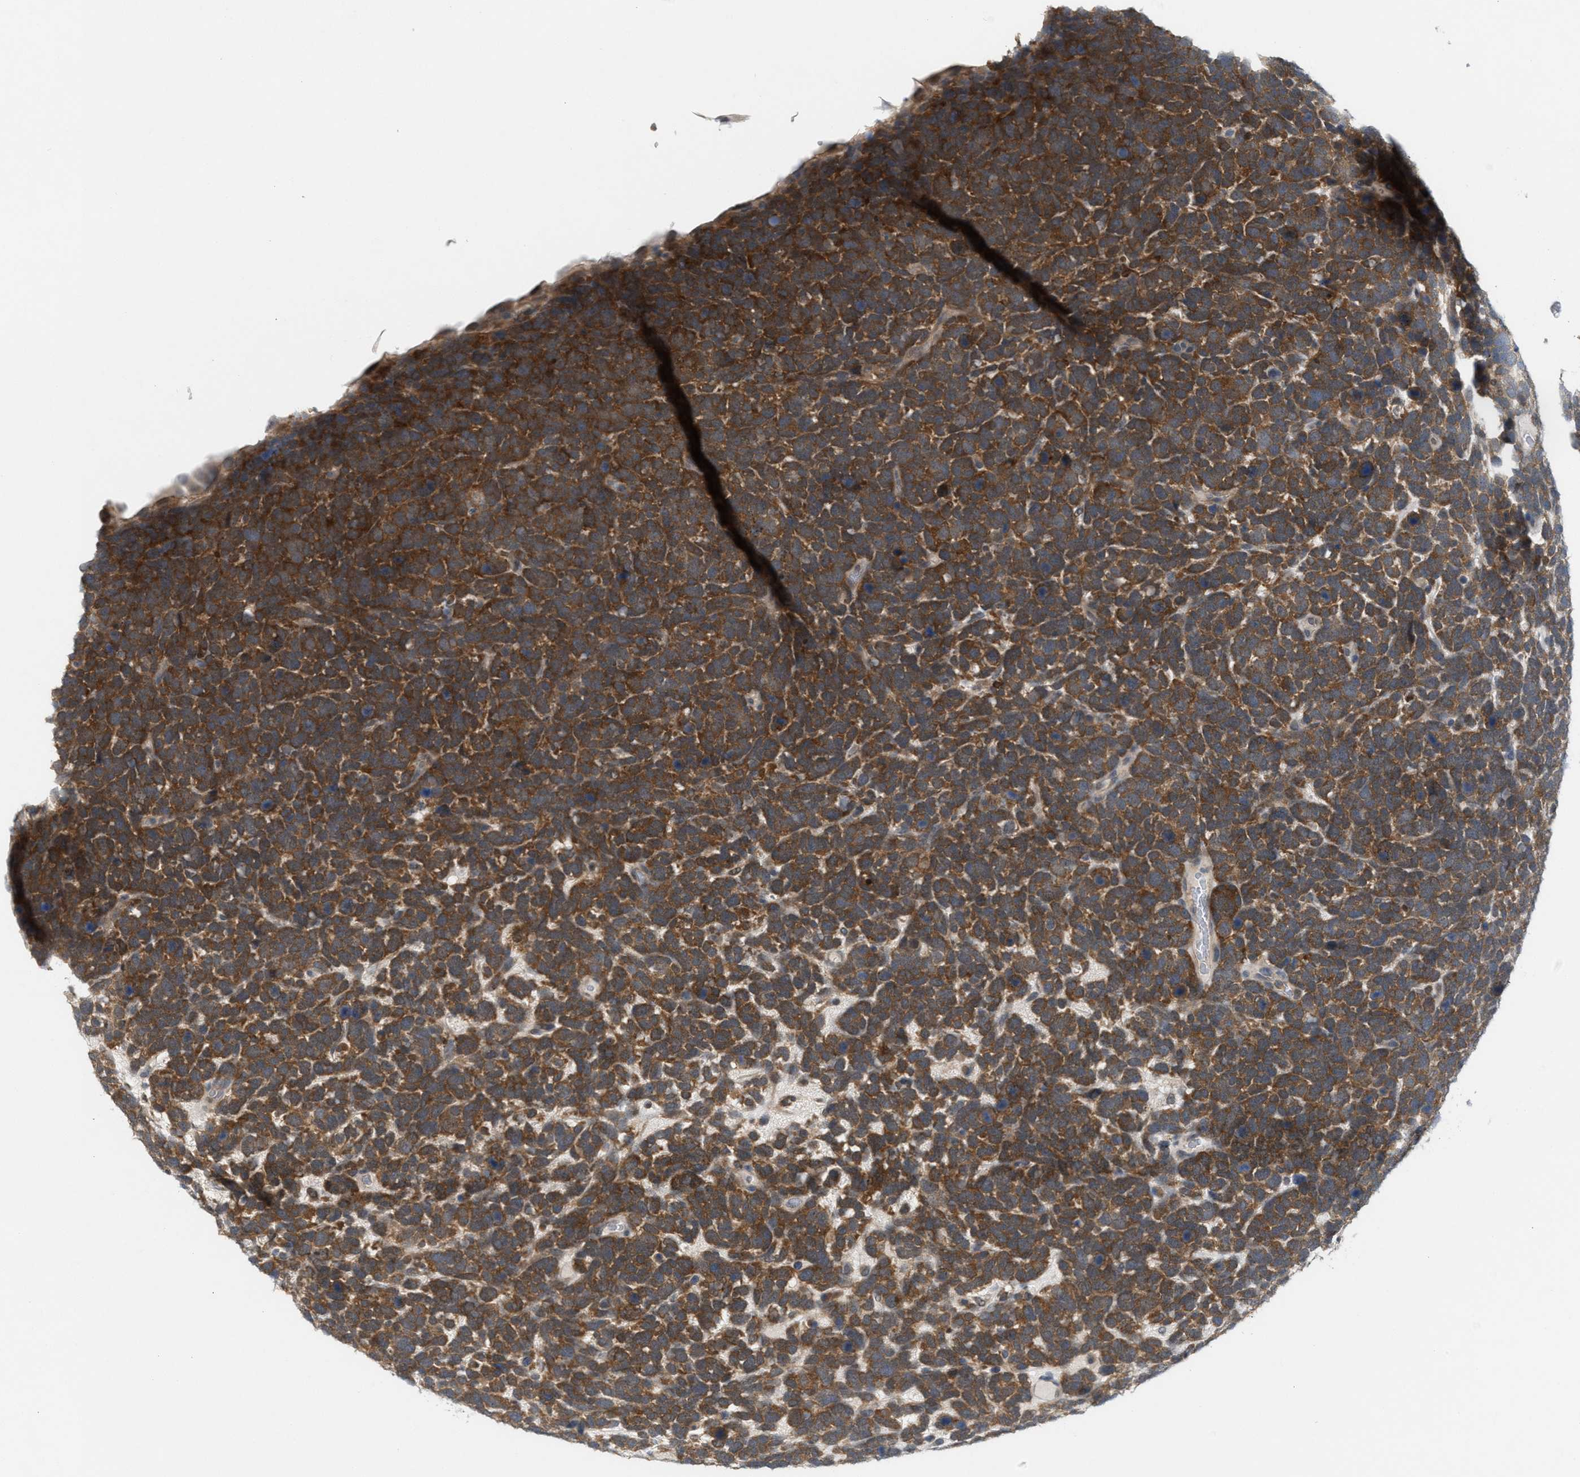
{"staining": {"intensity": "strong", "quantity": ">75%", "location": "cytoplasmic/membranous"}, "tissue": "urothelial cancer", "cell_type": "Tumor cells", "image_type": "cancer", "snomed": [{"axis": "morphology", "description": "Urothelial carcinoma, High grade"}, {"axis": "topography", "description": "Urinary bladder"}], "caption": "High-power microscopy captured an IHC micrograph of urothelial cancer, revealing strong cytoplasmic/membranous expression in approximately >75% of tumor cells.", "gene": "WIPI2", "patient": {"sex": "female", "age": 82}}